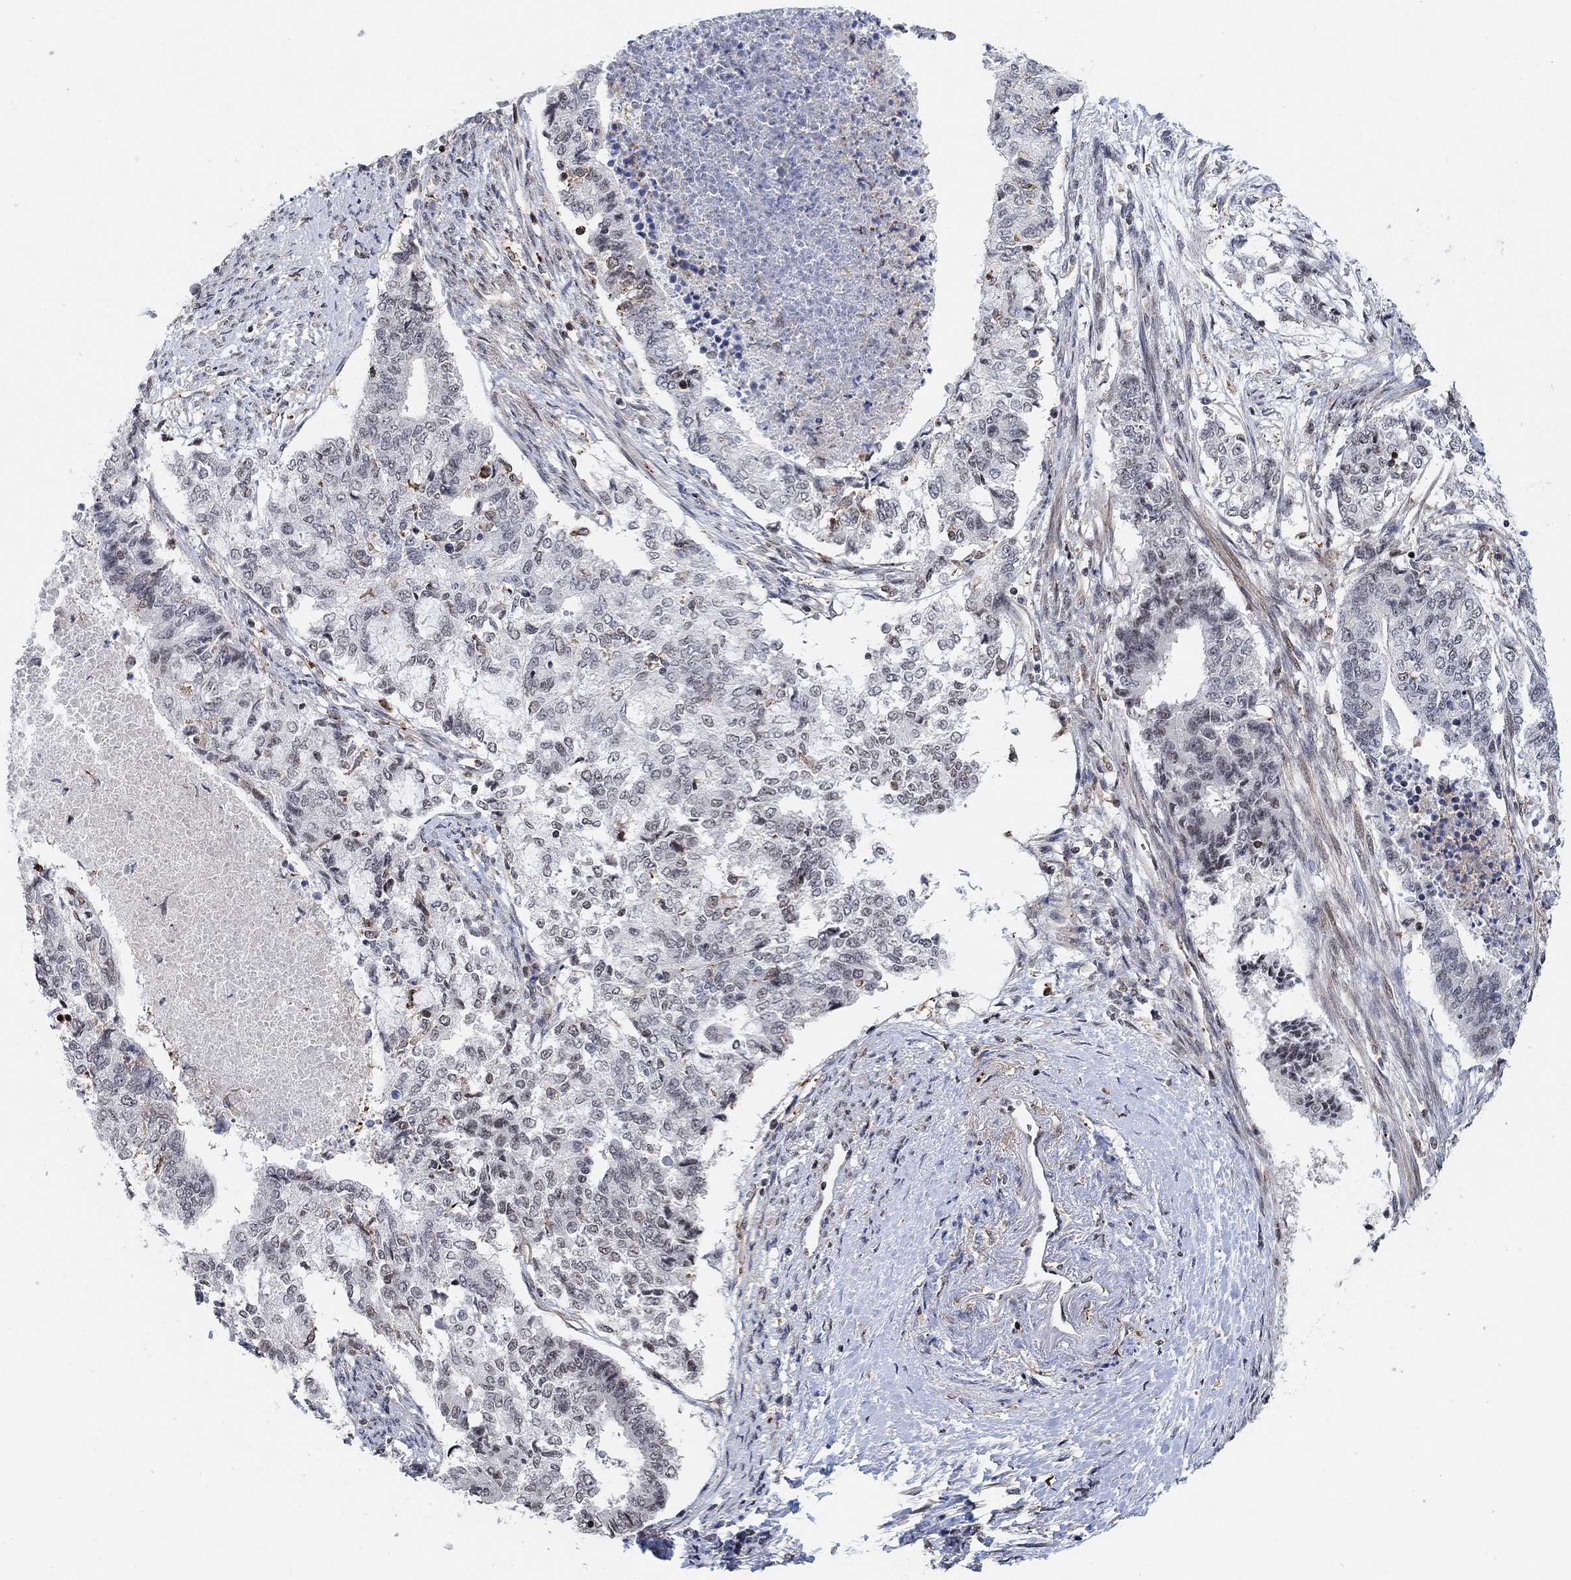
{"staining": {"intensity": "moderate", "quantity": "<25%", "location": "nuclear"}, "tissue": "endometrial cancer", "cell_type": "Tumor cells", "image_type": "cancer", "snomed": [{"axis": "morphology", "description": "Adenocarcinoma, NOS"}, {"axis": "topography", "description": "Endometrium"}], "caption": "A brown stain highlights moderate nuclear positivity of a protein in adenocarcinoma (endometrial) tumor cells.", "gene": "PWWP2B", "patient": {"sex": "female", "age": 65}}